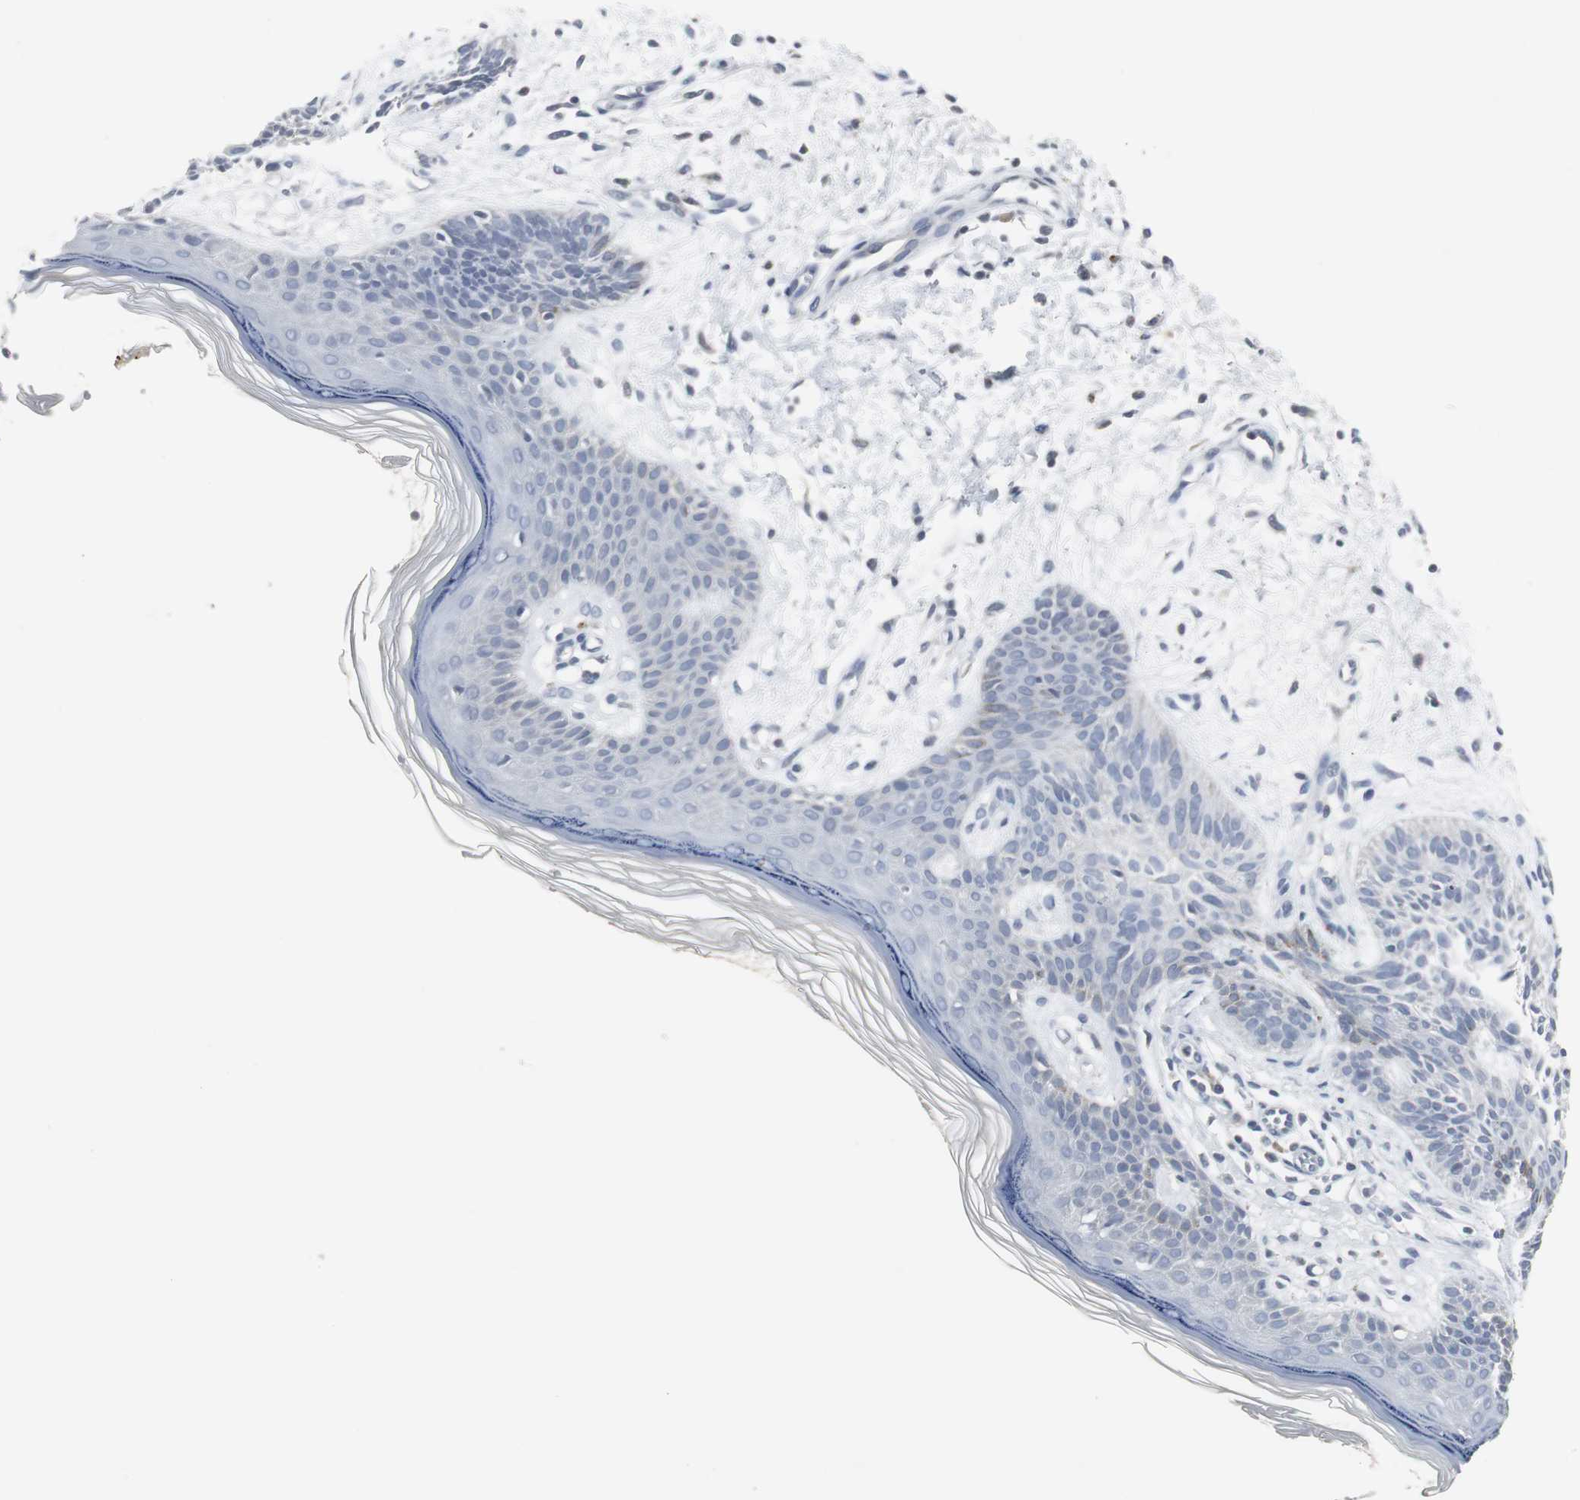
{"staining": {"intensity": "negative", "quantity": "none", "location": "none"}, "tissue": "skin cancer", "cell_type": "Tumor cells", "image_type": "cancer", "snomed": [{"axis": "morphology", "description": "Normal tissue, NOS"}, {"axis": "morphology", "description": "Basal cell carcinoma"}, {"axis": "topography", "description": "Skin"}], "caption": "Histopathology image shows no significant protein staining in tumor cells of basal cell carcinoma (skin).", "gene": "PI15", "patient": {"sex": "female", "age": 69}}